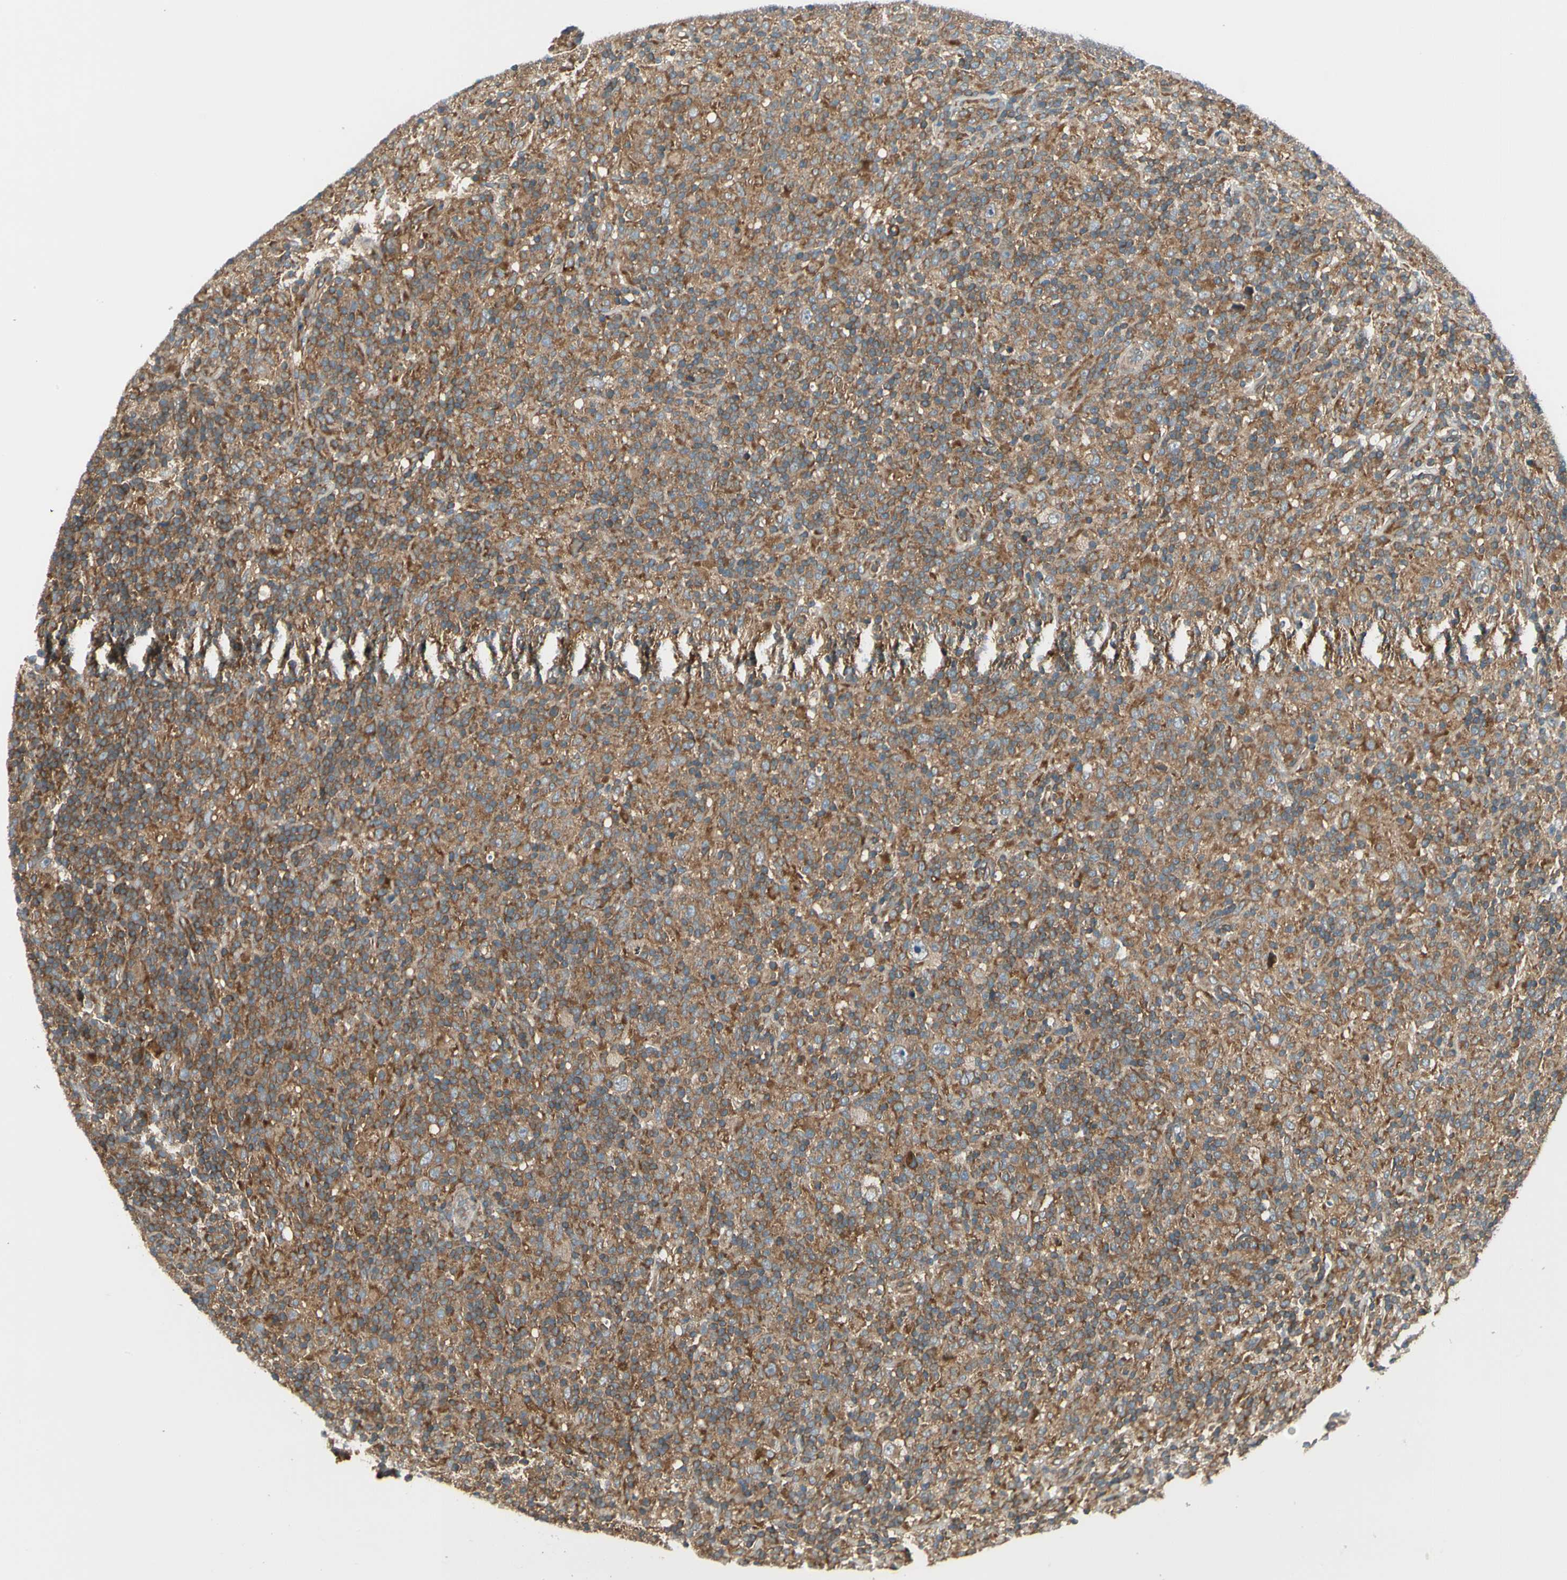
{"staining": {"intensity": "moderate", "quantity": ">75%", "location": "cytoplasmic/membranous"}, "tissue": "lymphoma", "cell_type": "Tumor cells", "image_type": "cancer", "snomed": [{"axis": "morphology", "description": "Hodgkin's disease, NOS"}, {"axis": "topography", "description": "Lymph node"}], "caption": "There is medium levels of moderate cytoplasmic/membranous expression in tumor cells of lymphoma, as demonstrated by immunohistochemical staining (brown color).", "gene": "TRIO", "patient": {"sex": "male", "age": 70}}